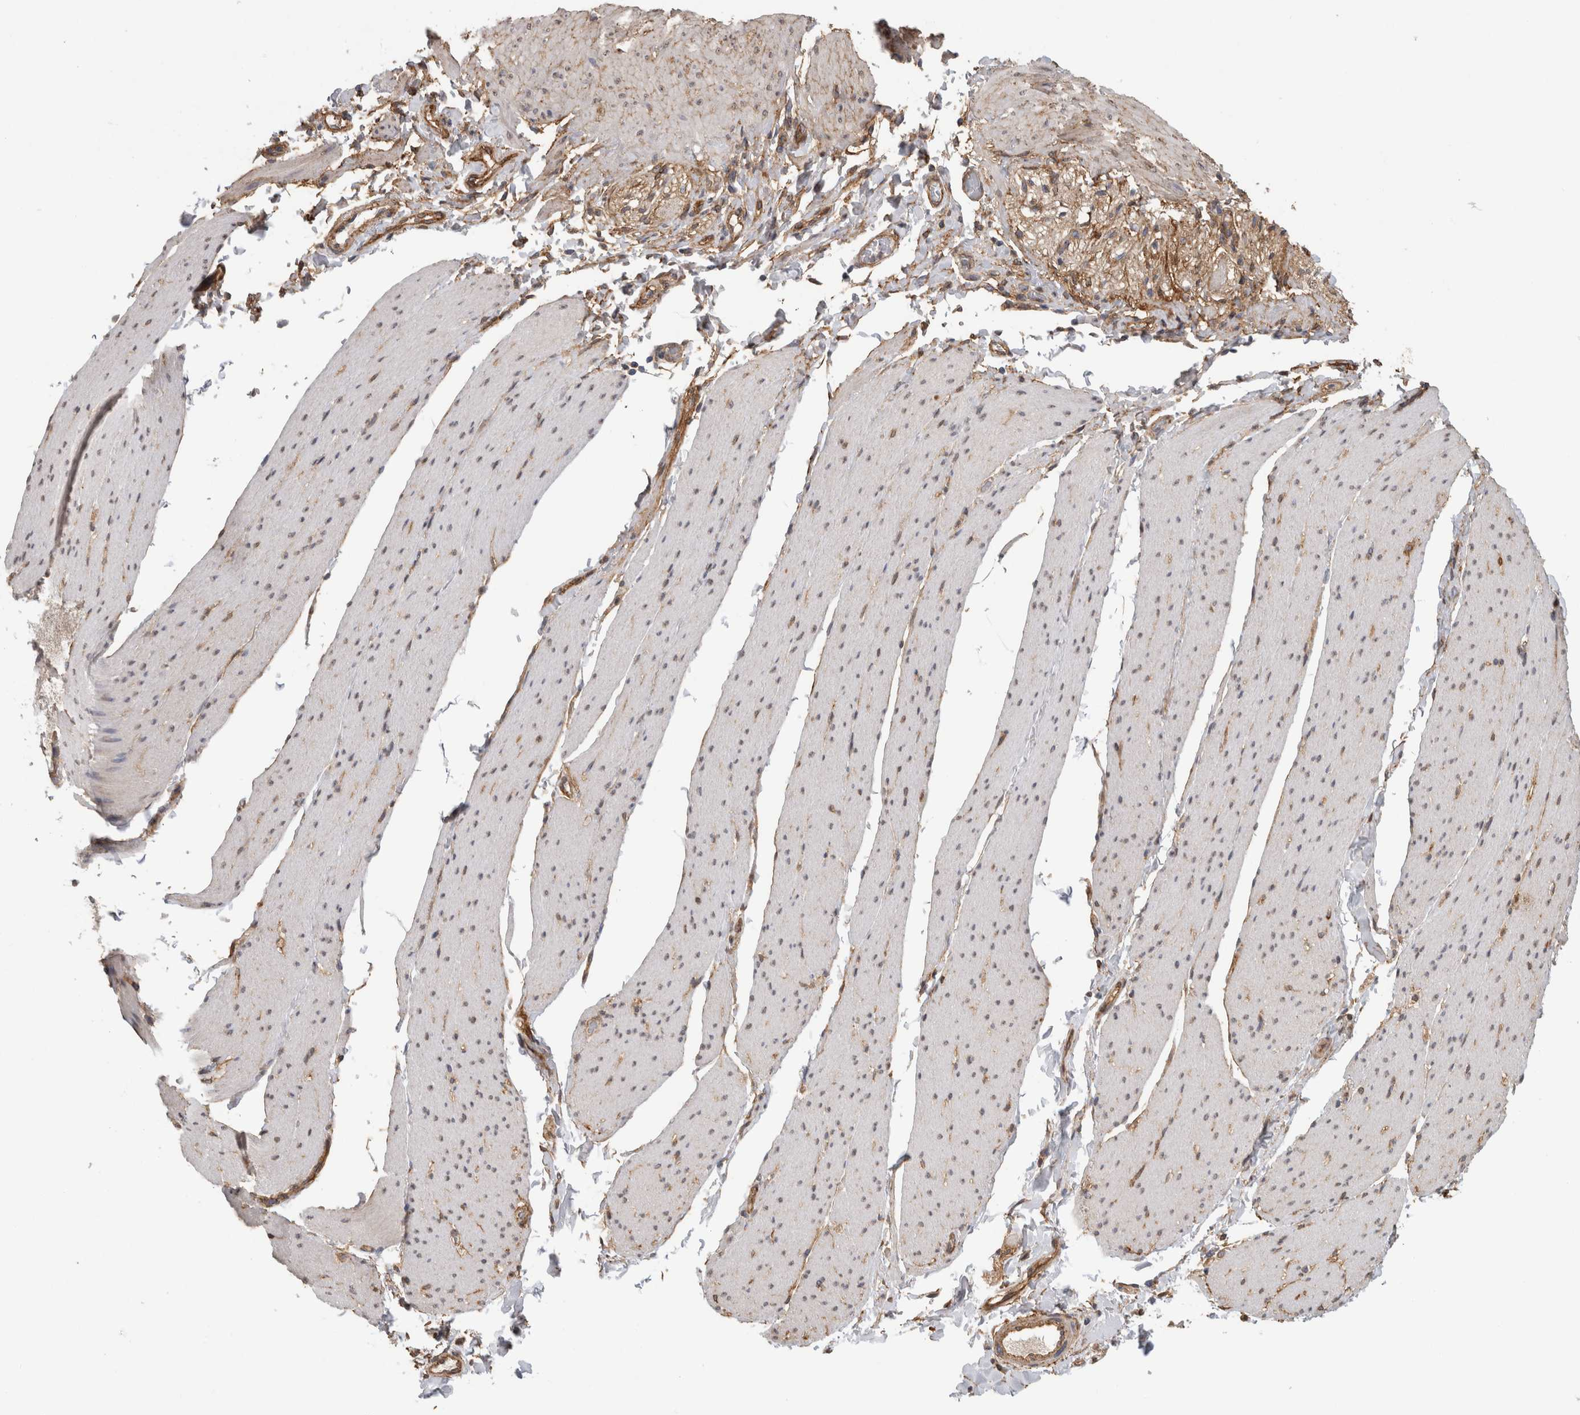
{"staining": {"intensity": "moderate", "quantity": "<25%", "location": "cytoplasmic/membranous"}, "tissue": "smooth muscle", "cell_type": "Smooth muscle cells", "image_type": "normal", "snomed": [{"axis": "morphology", "description": "Normal tissue, NOS"}, {"axis": "topography", "description": "Smooth muscle"}, {"axis": "topography", "description": "Small intestine"}], "caption": "Immunohistochemistry histopathology image of normal smooth muscle: human smooth muscle stained using immunohistochemistry (IHC) displays low levels of moderate protein expression localized specifically in the cytoplasmic/membranous of smooth muscle cells, appearing as a cytoplasmic/membranous brown color.", "gene": "RECK", "patient": {"sex": "female", "age": 84}}